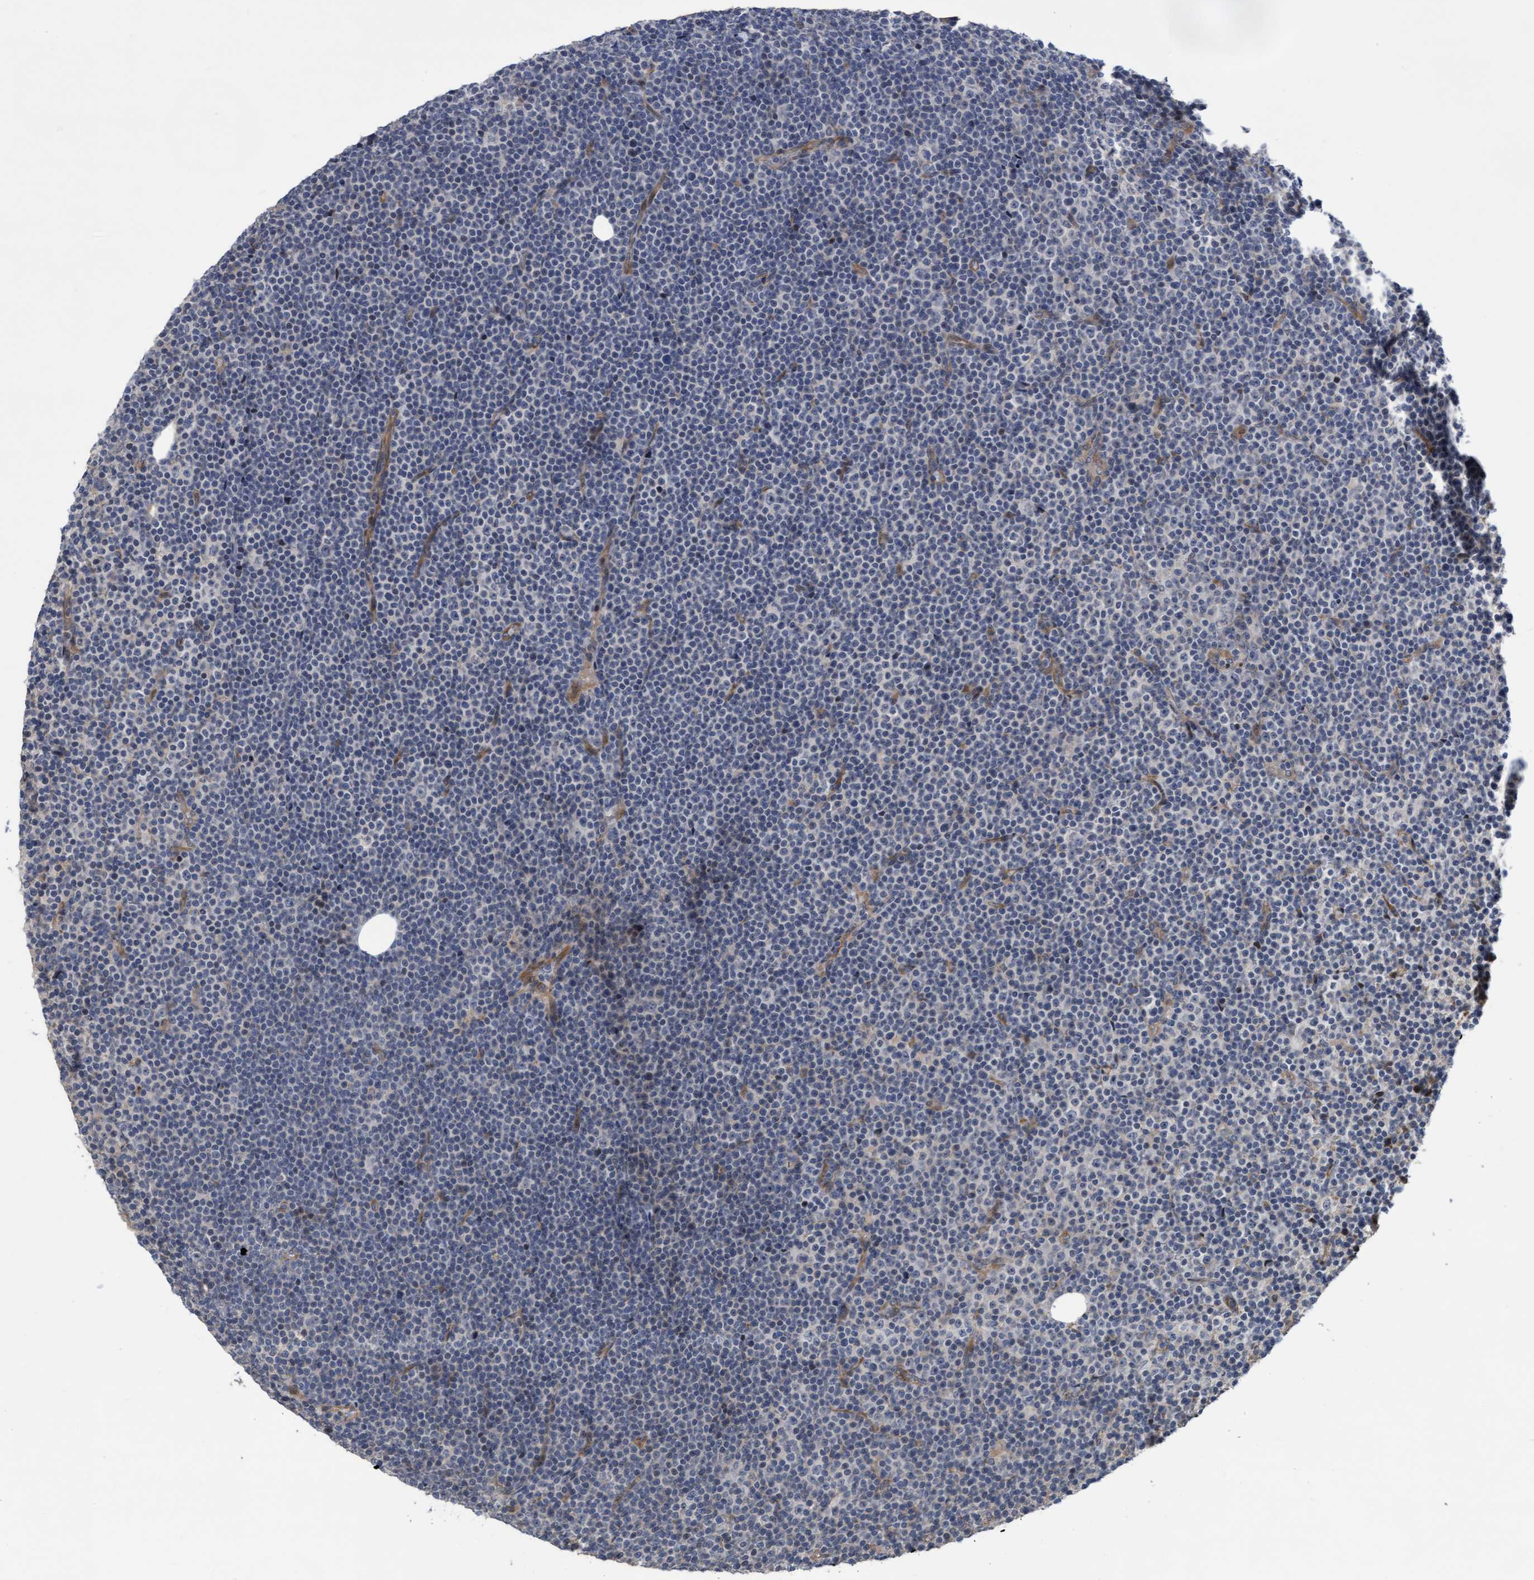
{"staining": {"intensity": "negative", "quantity": "none", "location": "none"}, "tissue": "lymphoma", "cell_type": "Tumor cells", "image_type": "cancer", "snomed": [{"axis": "morphology", "description": "Malignant lymphoma, non-Hodgkin's type, Low grade"}, {"axis": "topography", "description": "Lymph node"}], "caption": "The immunohistochemistry (IHC) image has no significant positivity in tumor cells of malignant lymphoma, non-Hodgkin's type (low-grade) tissue. Brightfield microscopy of immunohistochemistry (IHC) stained with DAB (brown) and hematoxylin (blue), captured at high magnification.", "gene": "COBL", "patient": {"sex": "female", "age": 67}}